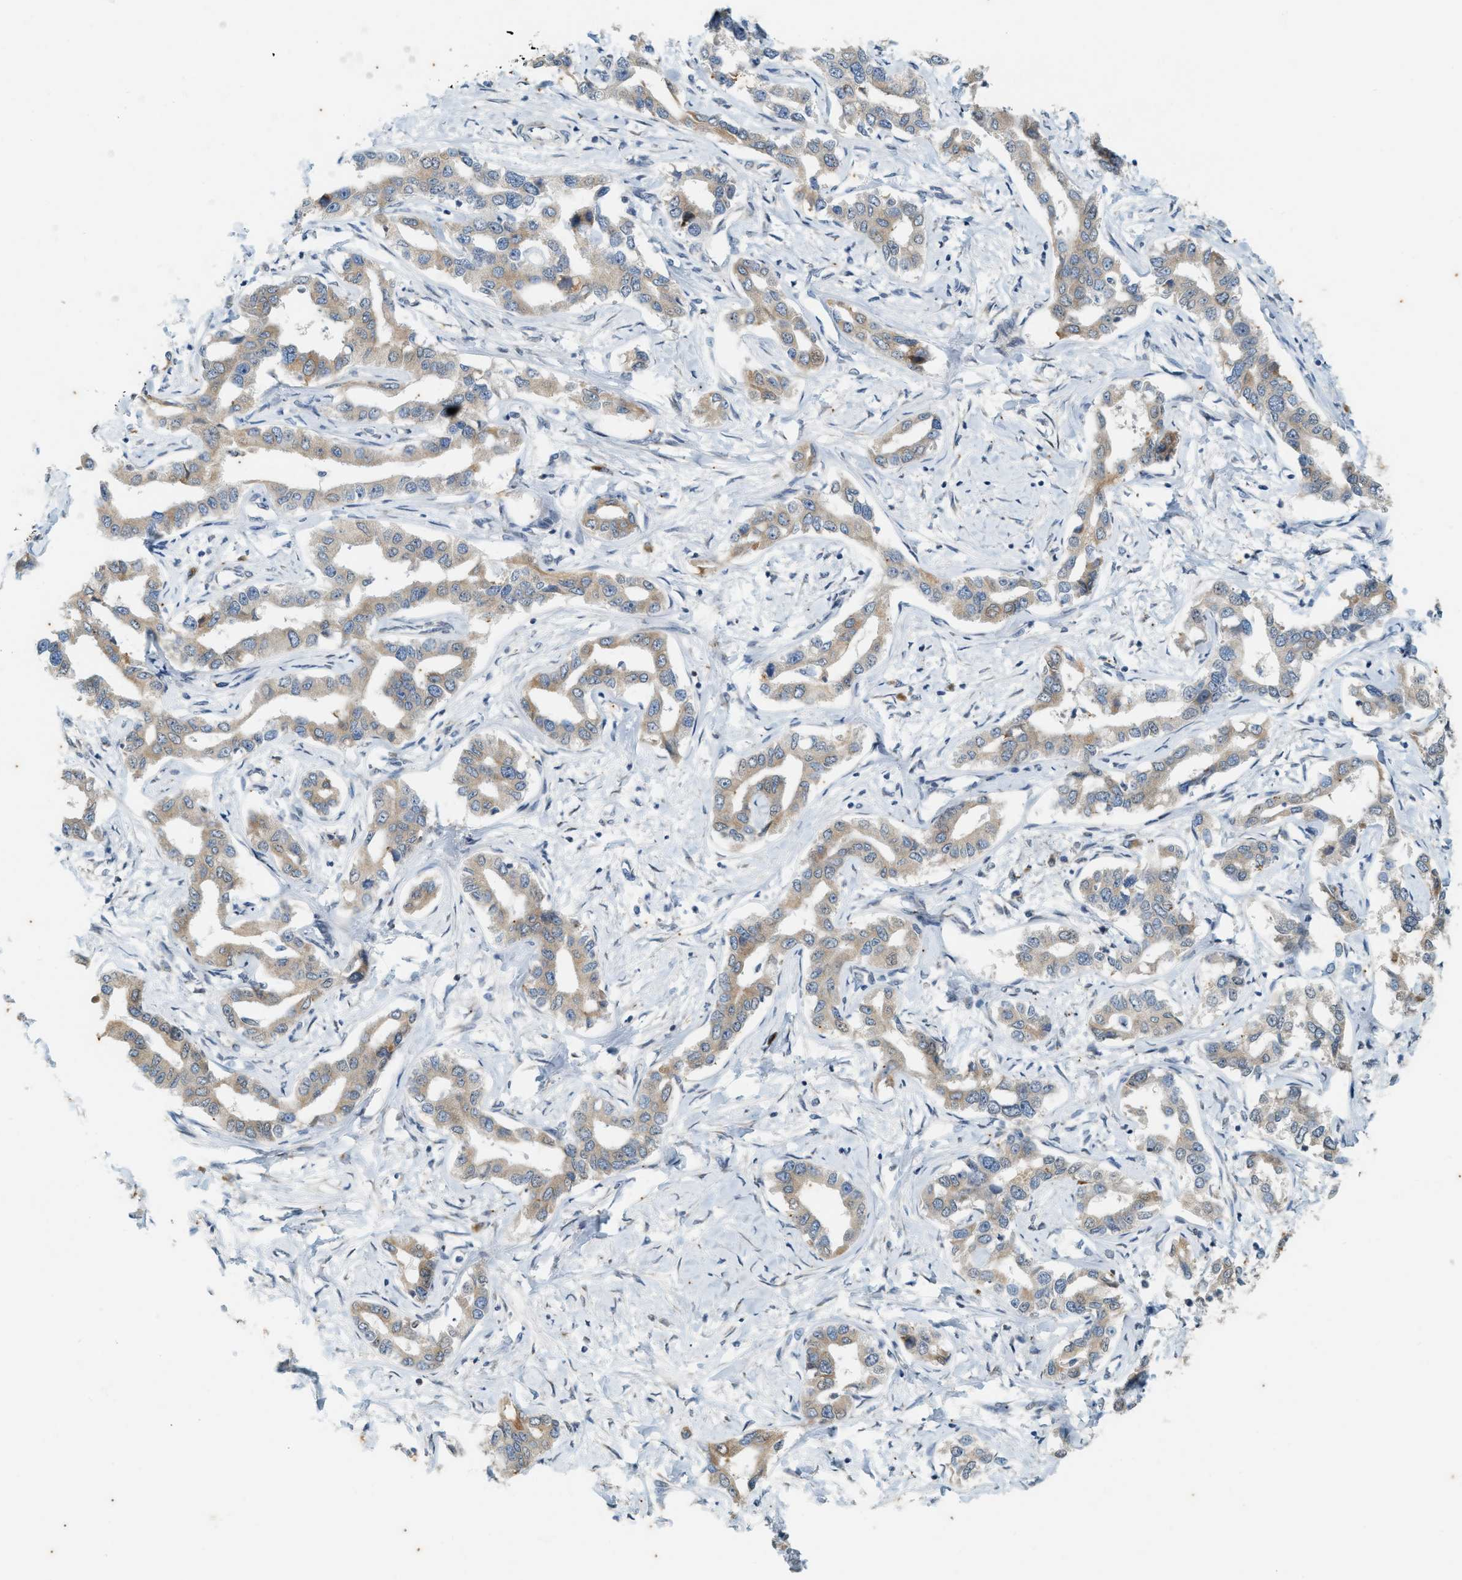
{"staining": {"intensity": "weak", "quantity": ">75%", "location": "cytoplasmic/membranous"}, "tissue": "liver cancer", "cell_type": "Tumor cells", "image_type": "cancer", "snomed": [{"axis": "morphology", "description": "Cholangiocarcinoma"}, {"axis": "topography", "description": "Liver"}], "caption": "A histopathology image showing weak cytoplasmic/membranous expression in approximately >75% of tumor cells in liver cholangiocarcinoma, as visualized by brown immunohistochemical staining.", "gene": "CHPF2", "patient": {"sex": "male", "age": 59}}